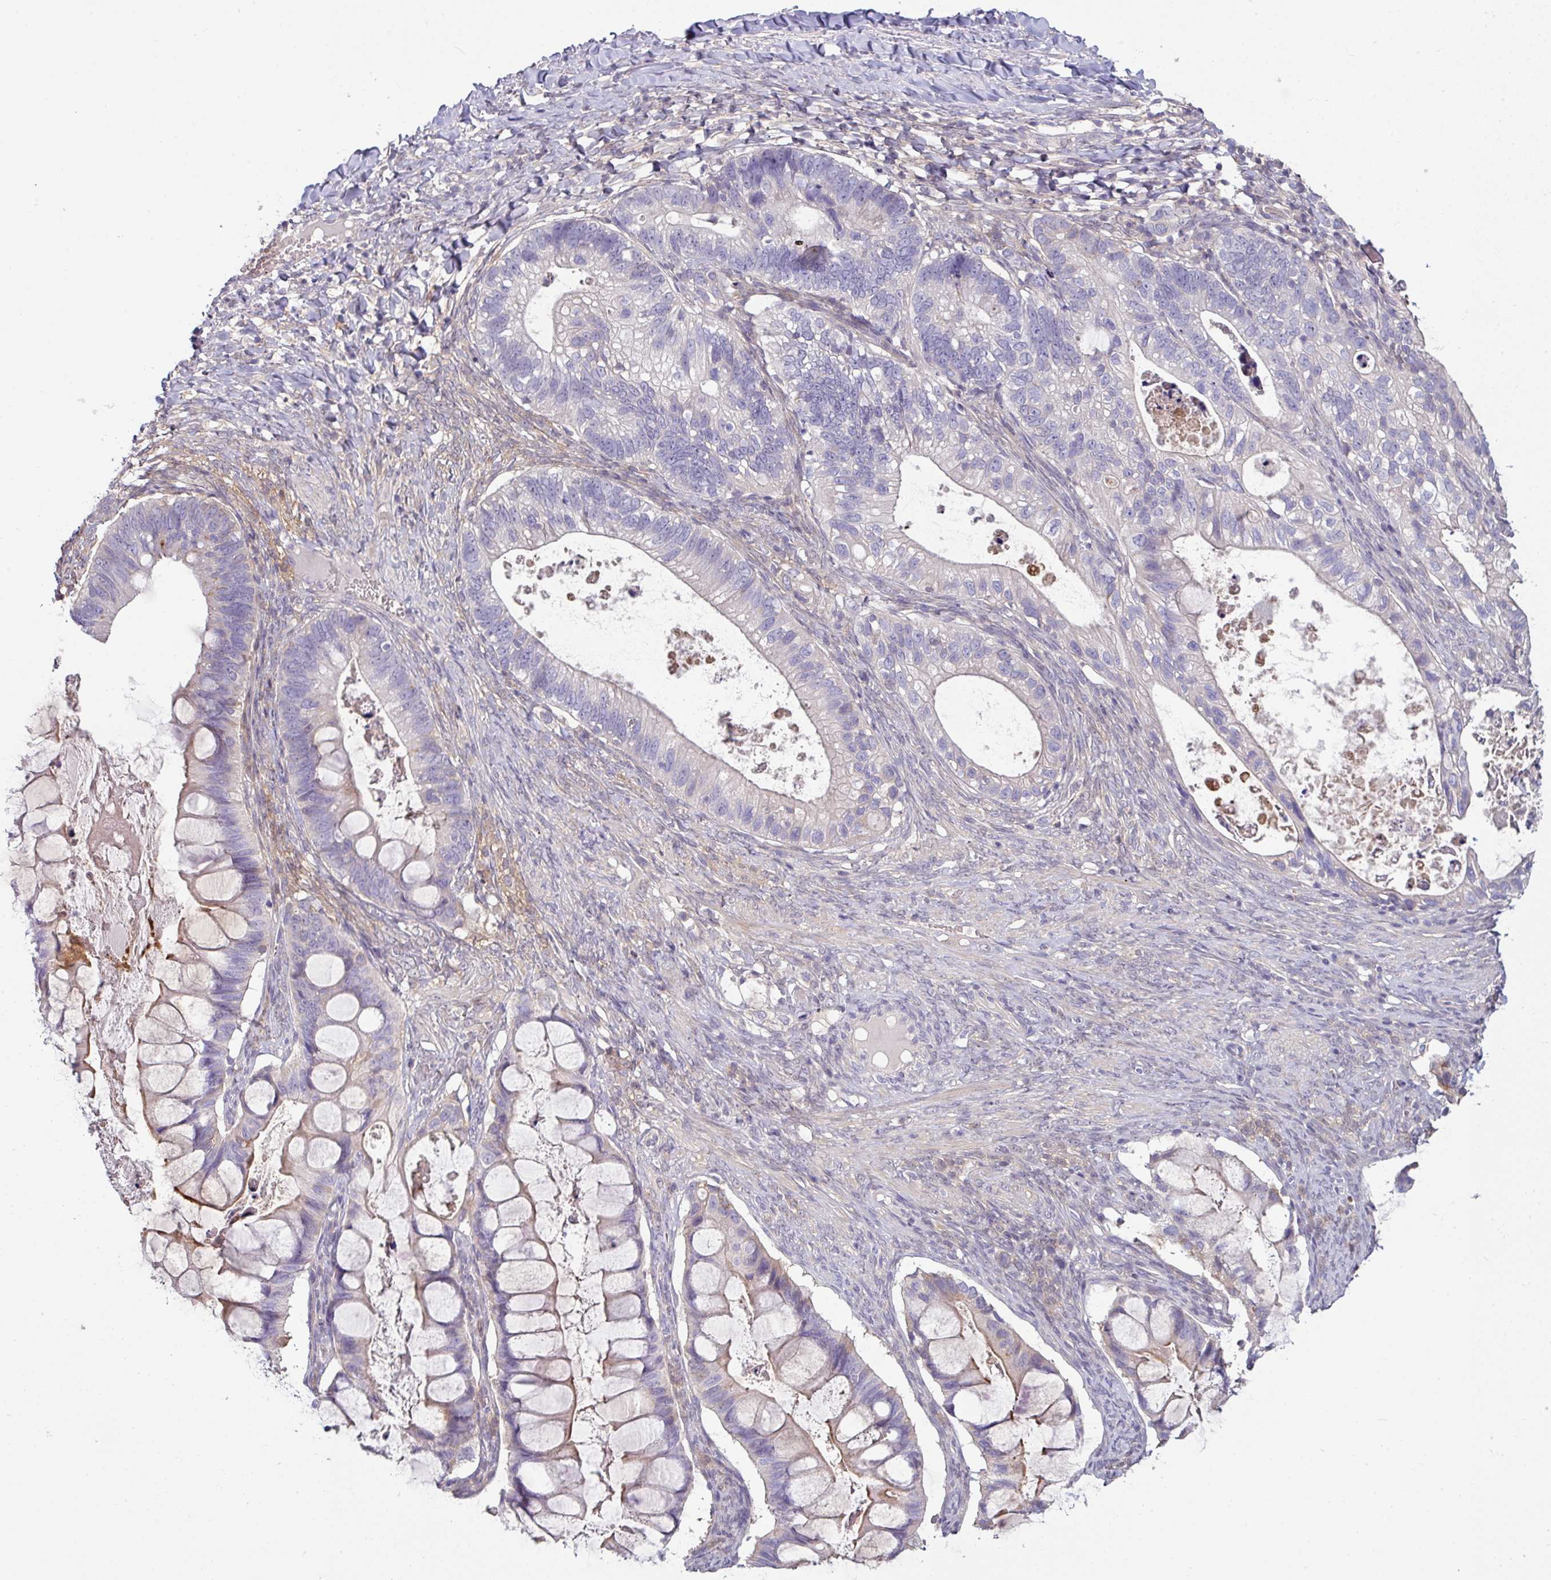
{"staining": {"intensity": "negative", "quantity": "none", "location": "none"}, "tissue": "ovarian cancer", "cell_type": "Tumor cells", "image_type": "cancer", "snomed": [{"axis": "morphology", "description": "Cystadenocarcinoma, mucinous, NOS"}, {"axis": "topography", "description": "Ovary"}], "caption": "Tumor cells are negative for protein expression in human ovarian mucinous cystadenocarcinoma.", "gene": "SLAMF6", "patient": {"sex": "female", "age": 61}}